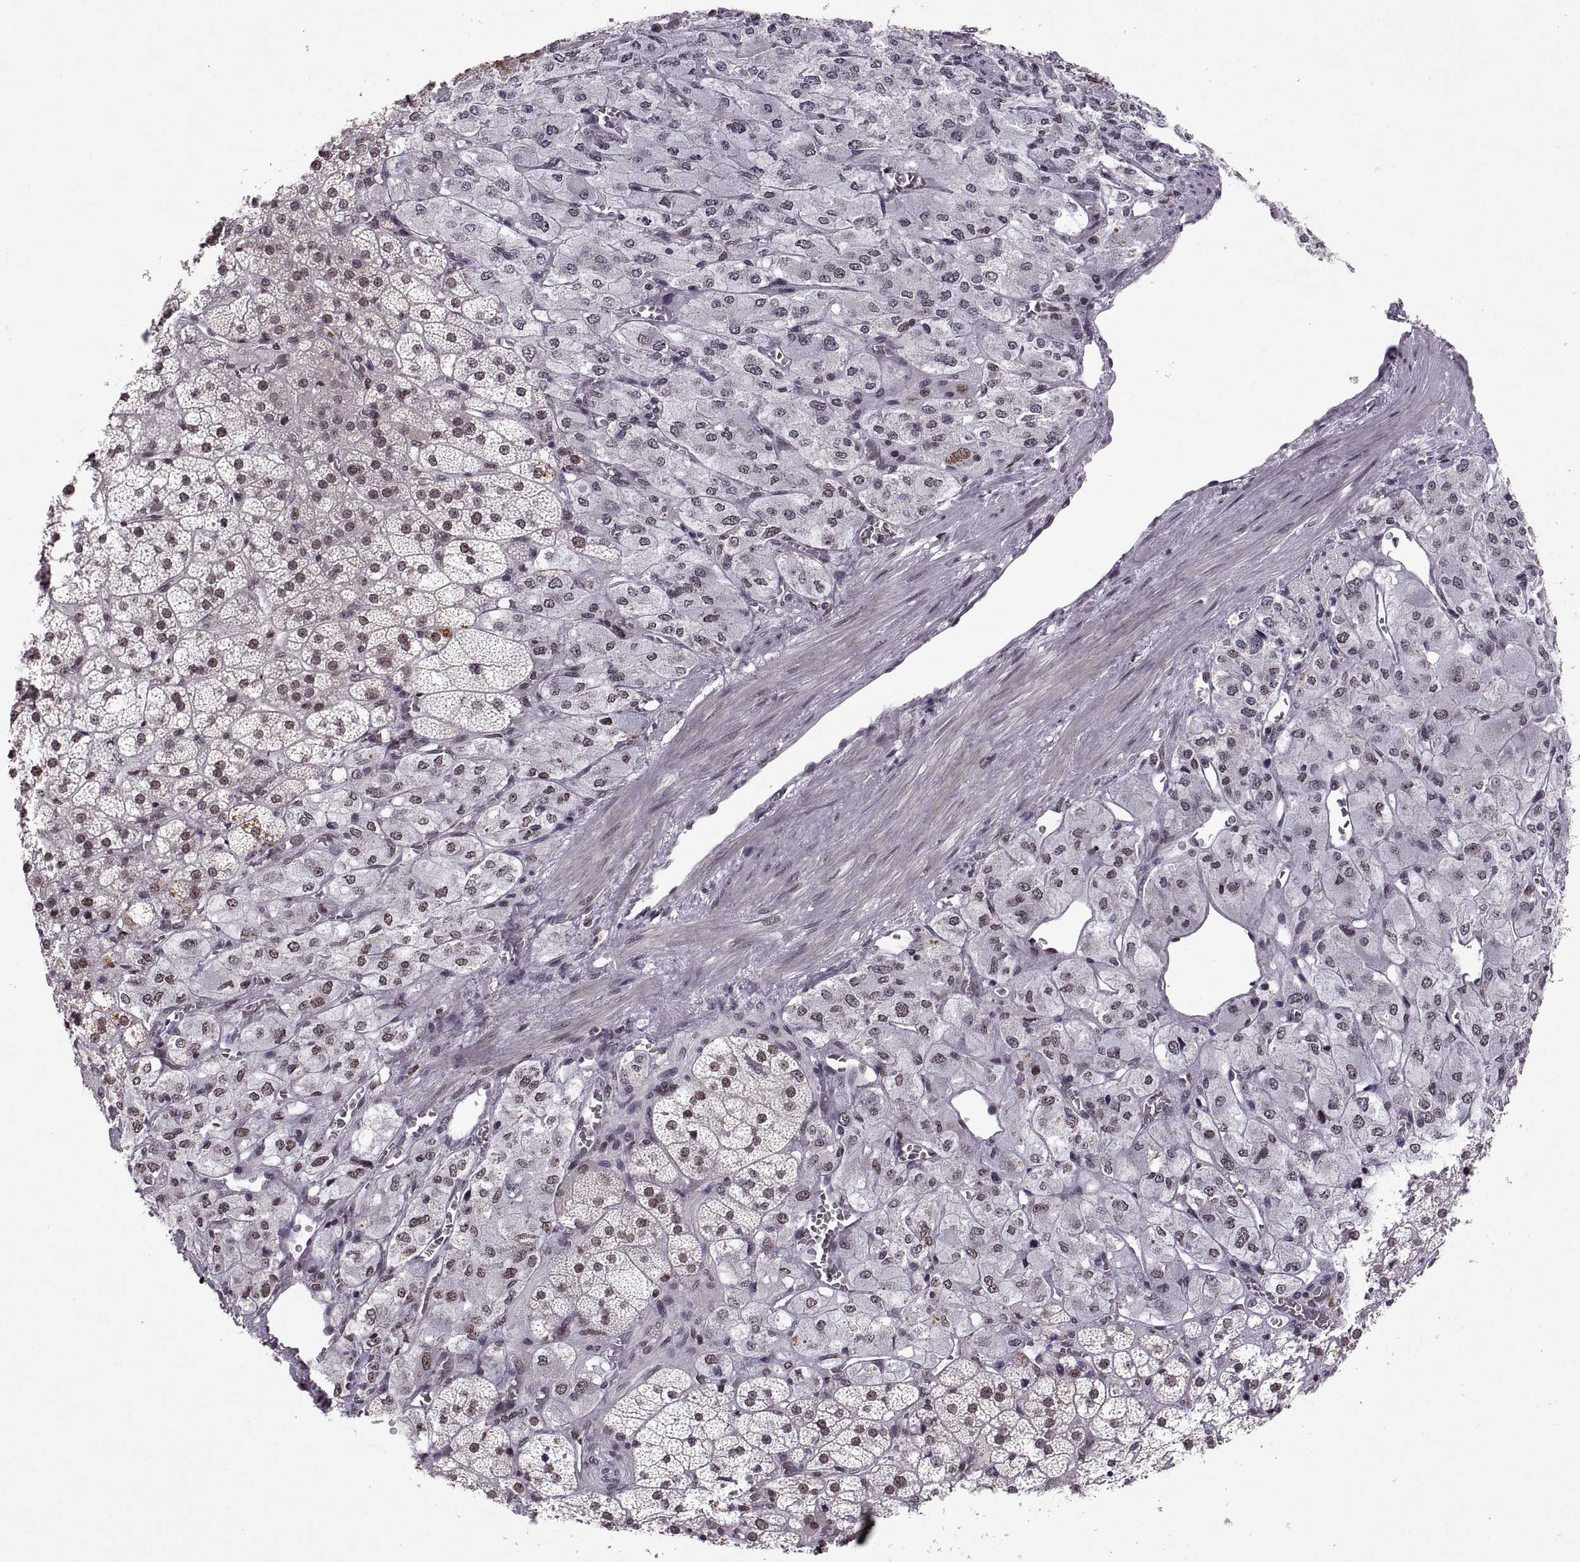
{"staining": {"intensity": "strong", "quantity": "25%-75%", "location": "nuclear"}, "tissue": "adrenal gland", "cell_type": "Glandular cells", "image_type": "normal", "snomed": [{"axis": "morphology", "description": "Normal tissue, NOS"}, {"axis": "topography", "description": "Adrenal gland"}], "caption": "Glandular cells exhibit high levels of strong nuclear staining in approximately 25%-75% of cells in unremarkable adrenal gland. The protein of interest is stained brown, and the nuclei are stained in blue (DAB (3,3'-diaminobenzidine) IHC with brightfield microscopy, high magnification).", "gene": "MT1E", "patient": {"sex": "female", "age": 60}}